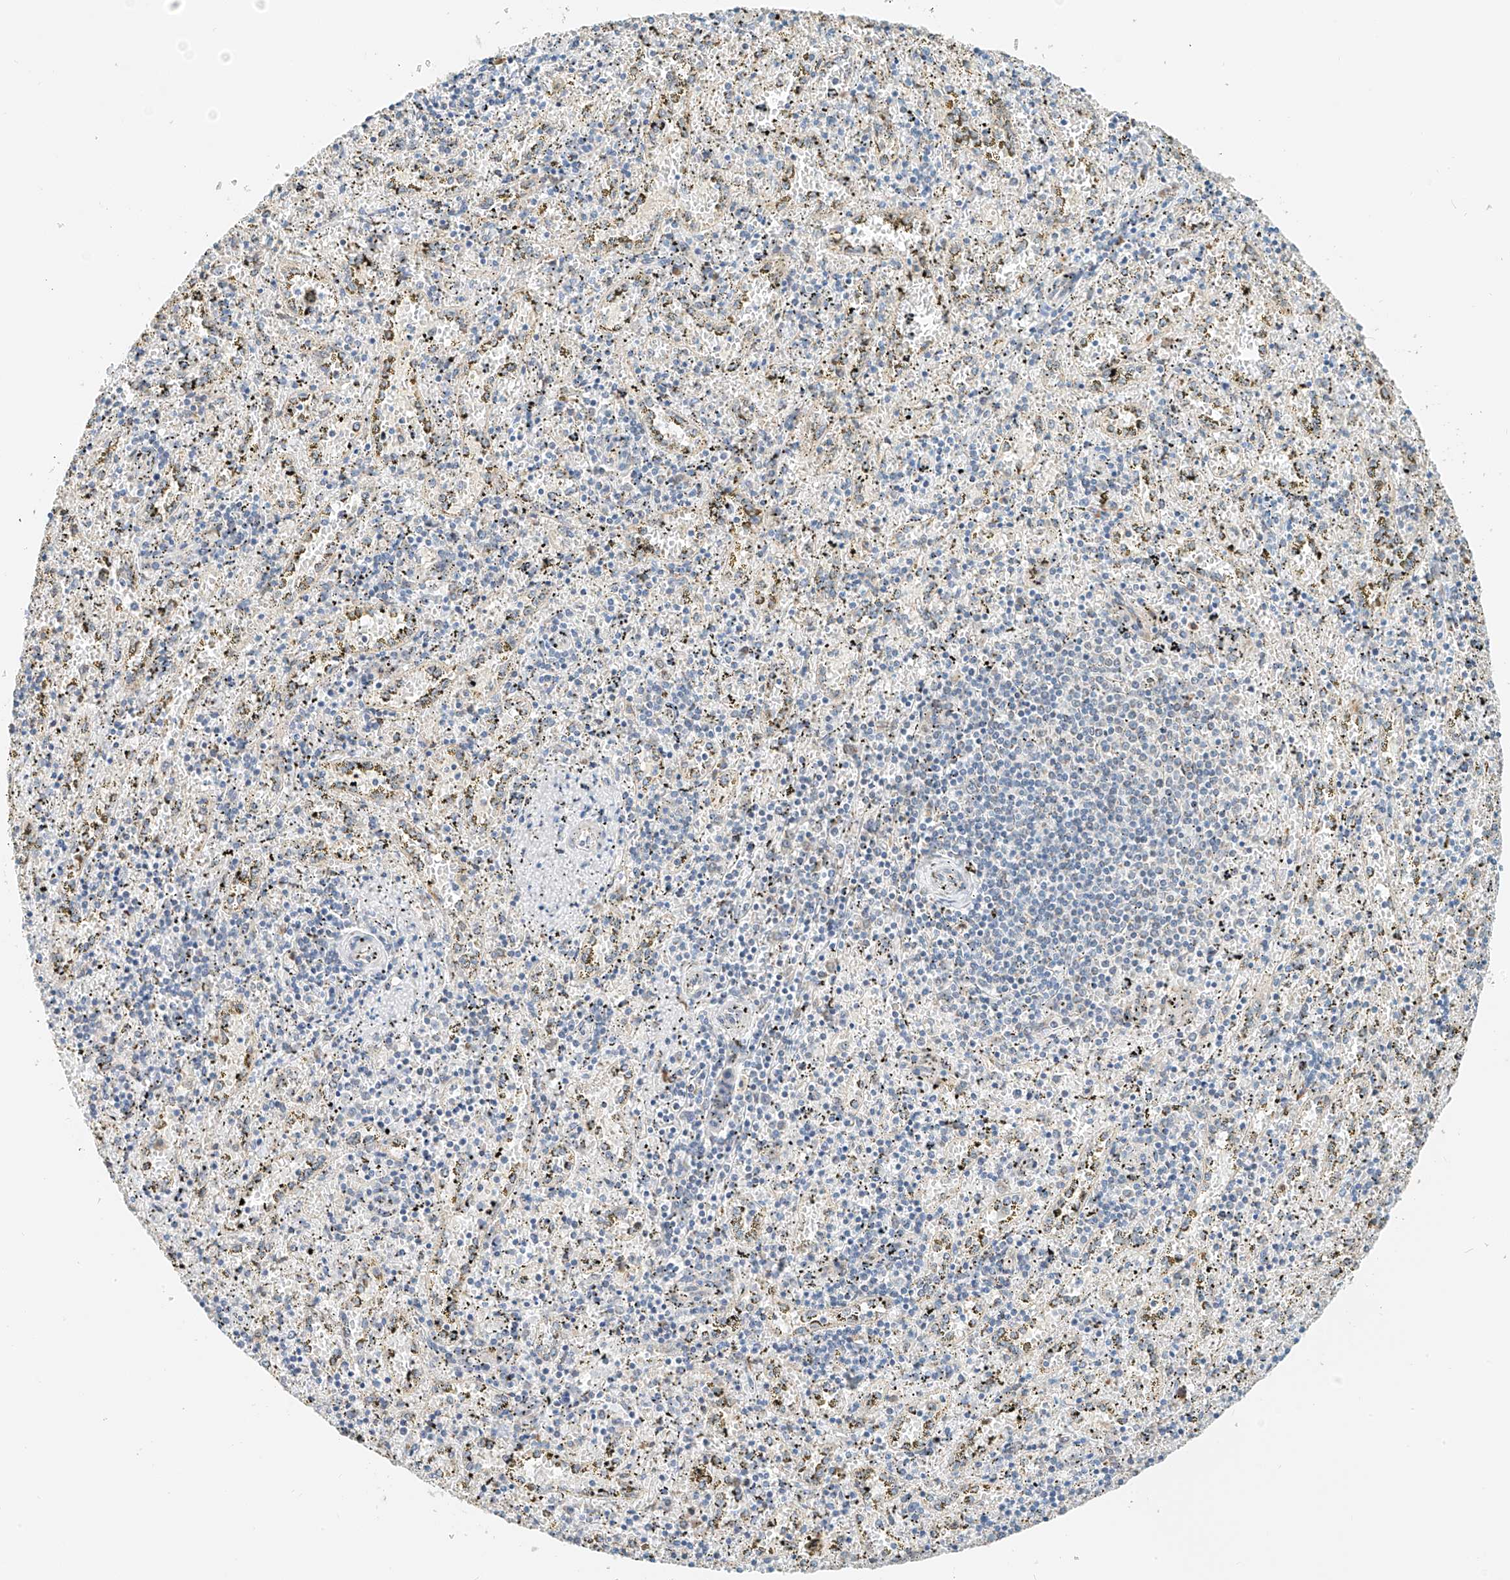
{"staining": {"intensity": "moderate", "quantity": "<25%", "location": "cytoplasmic/membranous"}, "tissue": "spleen", "cell_type": "Cells in red pulp", "image_type": "normal", "snomed": [{"axis": "morphology", "description": "Normal tissue, NOS"}, {"axis": "topography", "description": "Spleen"}], "caption": "The image displays staining of unremarkable spleen, revealing moderate cytoplasmic/membranous protein positivity (brown color) within cells in red pulp. Immunohistochemistry stains the protein in brown and the nuclei are stained blue.", "gene": "PPA2", "patient": {"sex": "male", "age": 11}}